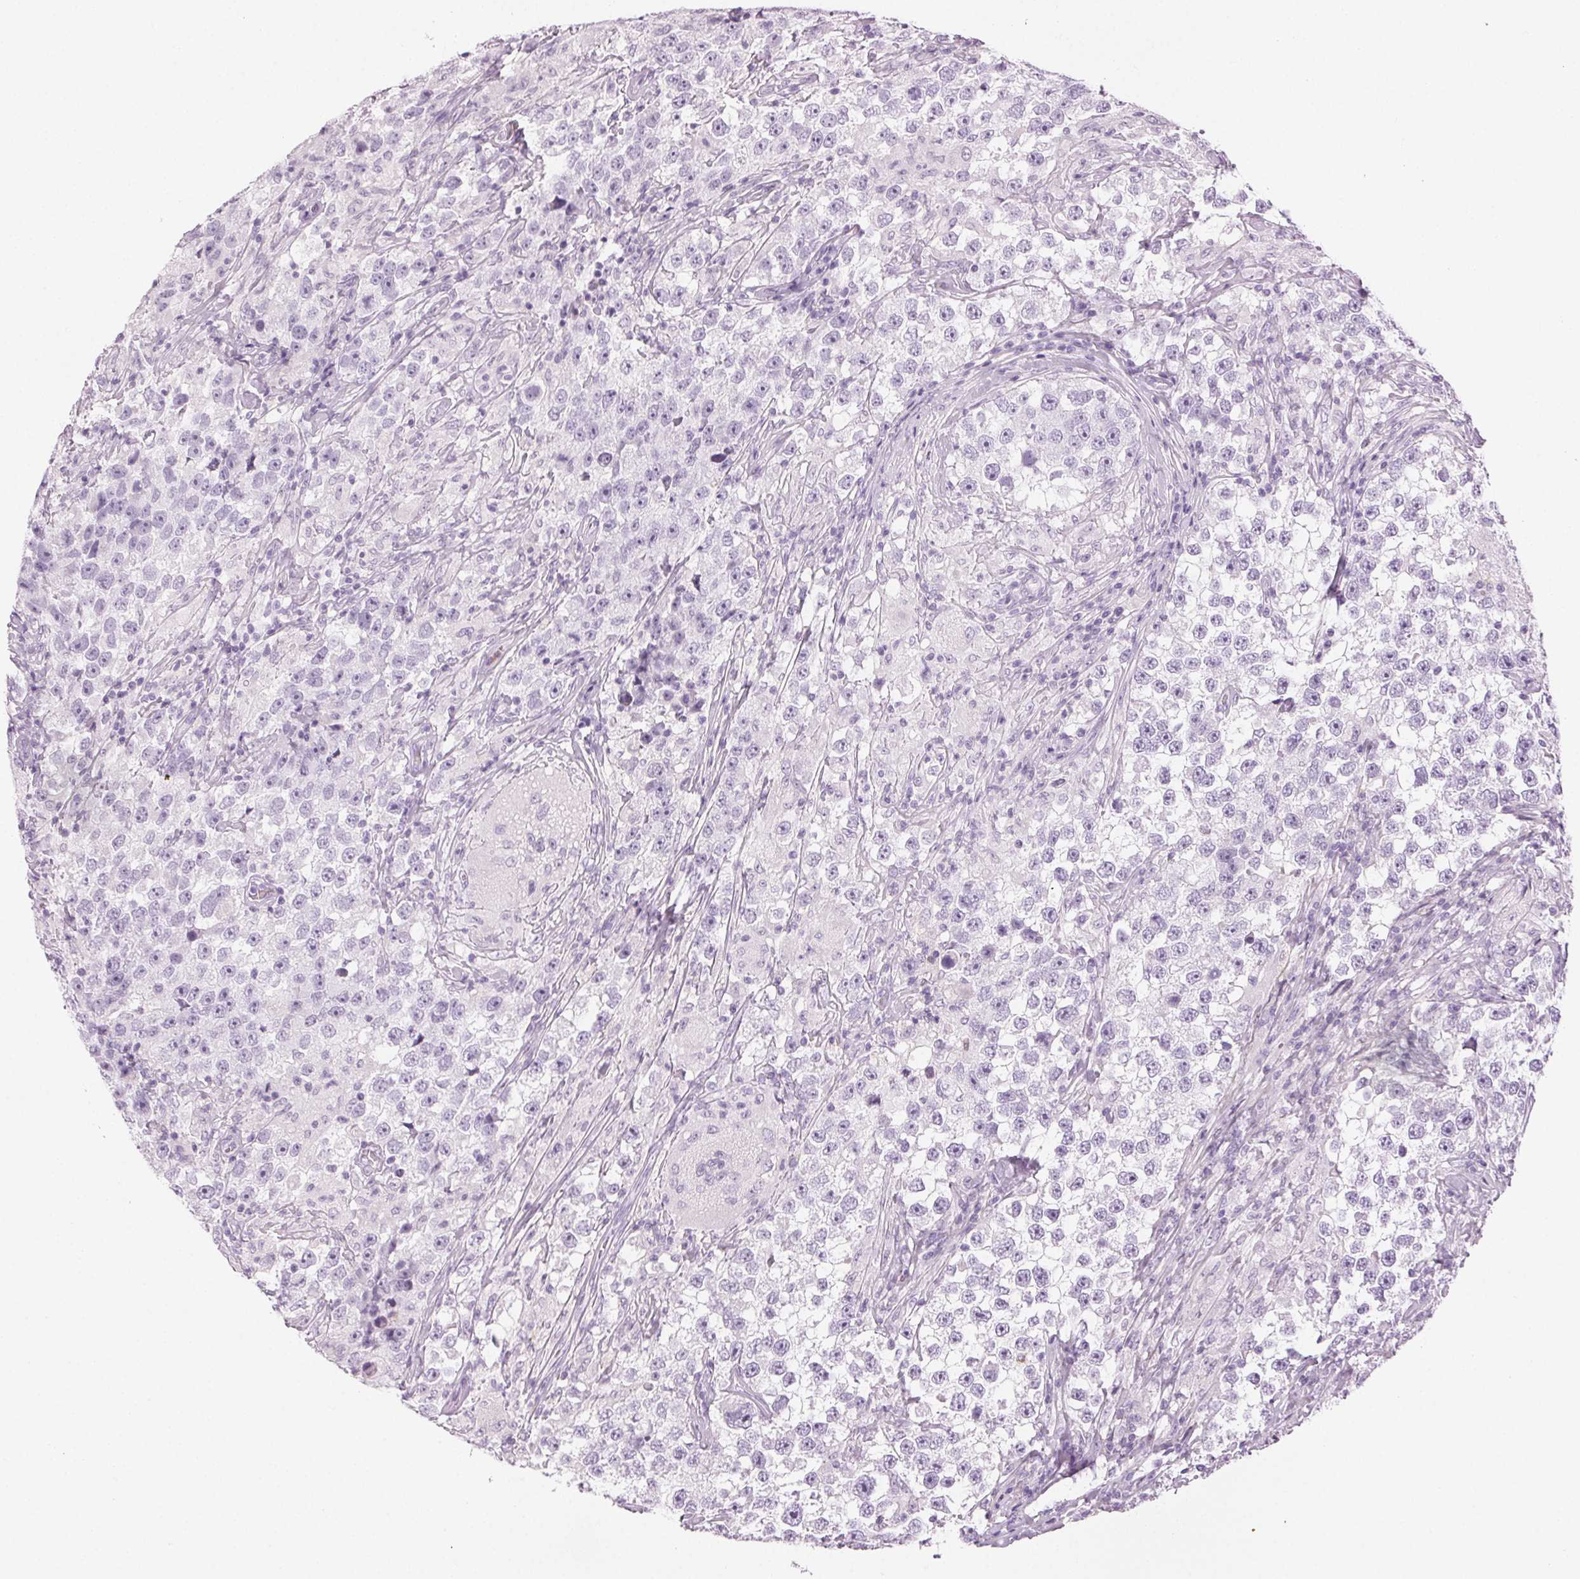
{"staining": {"intensity": "negative", "quantity": "none", "location": "none"}, "tissue": "testis cancer", "cell_type": "Tumor cells", "image_type": "cancer", "snomed": [{"axis": "morphology", "description": "Seminoma, NOS"}, {"axis": "topography", "description": "Testis"}], "caption": "An image of testis cancer stained for a protein demonstrates no brown staining in tumor cells.", "gene": "MPO", "patient": {"sex": "male", "age": 46}}